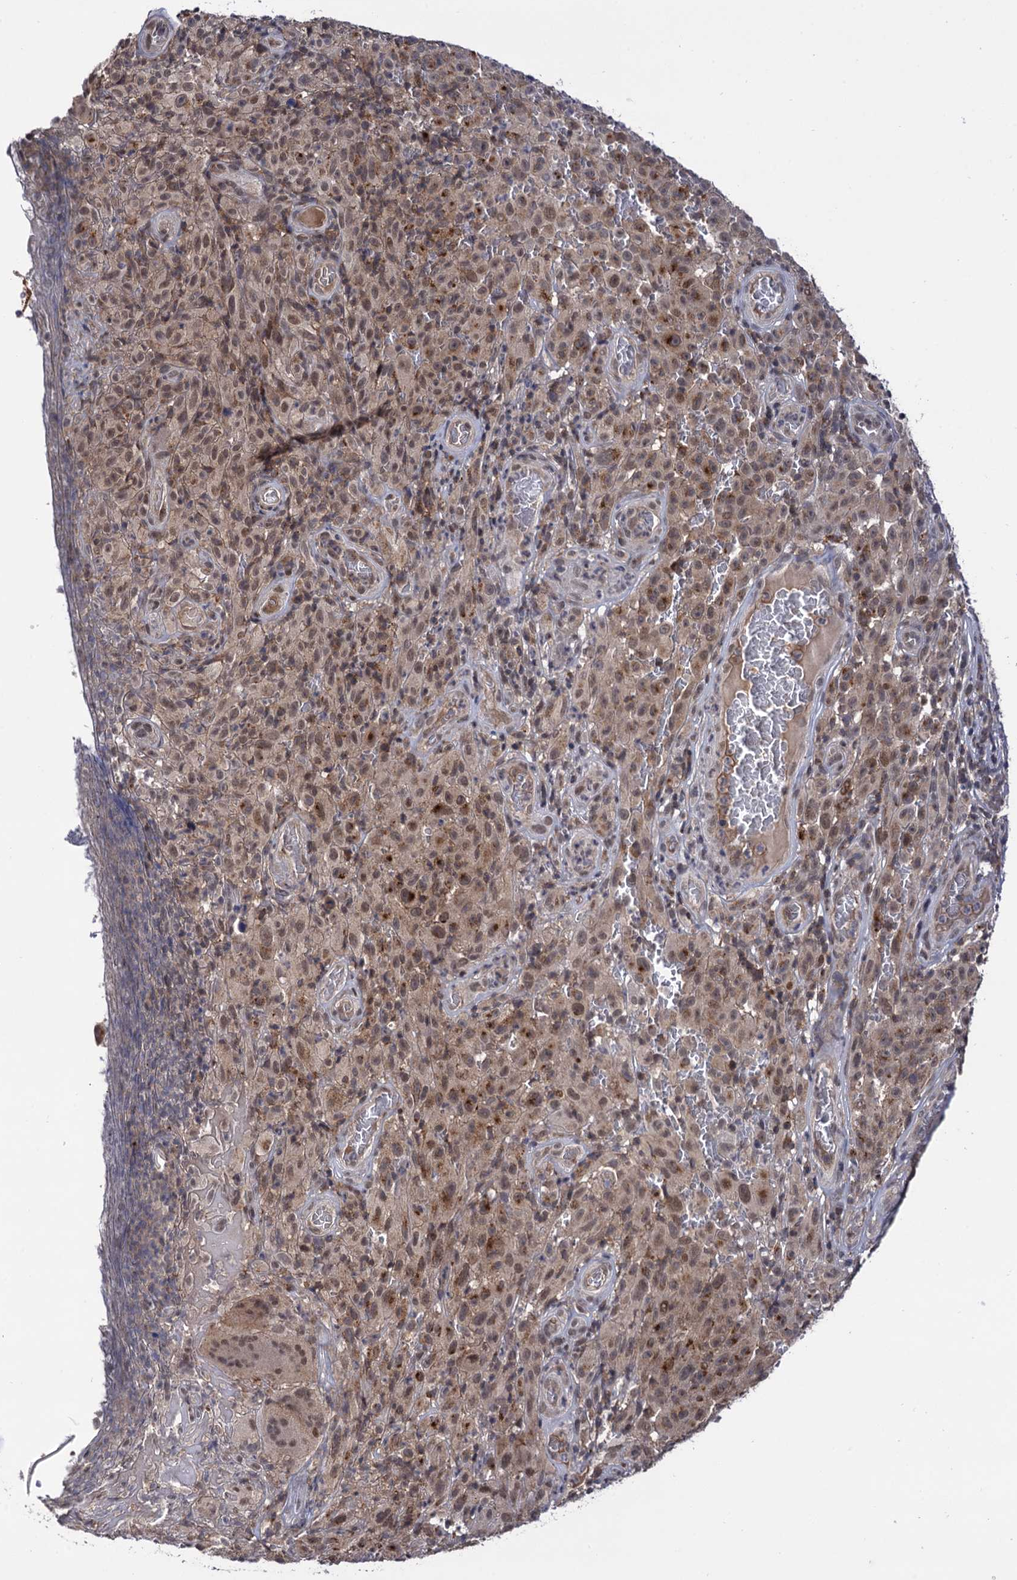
{"staining": {"intensity": "moderate", "quantity": ">75%", "location": "nuclear"}, "tissue": "melanoma", "cell_type": "Tumor cells", "image_type": "cancer", "snomed": [{"axis": "morphology", "description": "Malignant melanoma, NOS"}, {"axis": "topography", "description": "Skin"}], "caption": "A photomicrograph of melanoma stained for a protein demonstrates moderate nuclear brown staining in tumor cells. The protein is shown in brown color, while the nuclei are stained blue.", "gene": "MICAL2", "patient": {"sex": "female", "age": 82}}